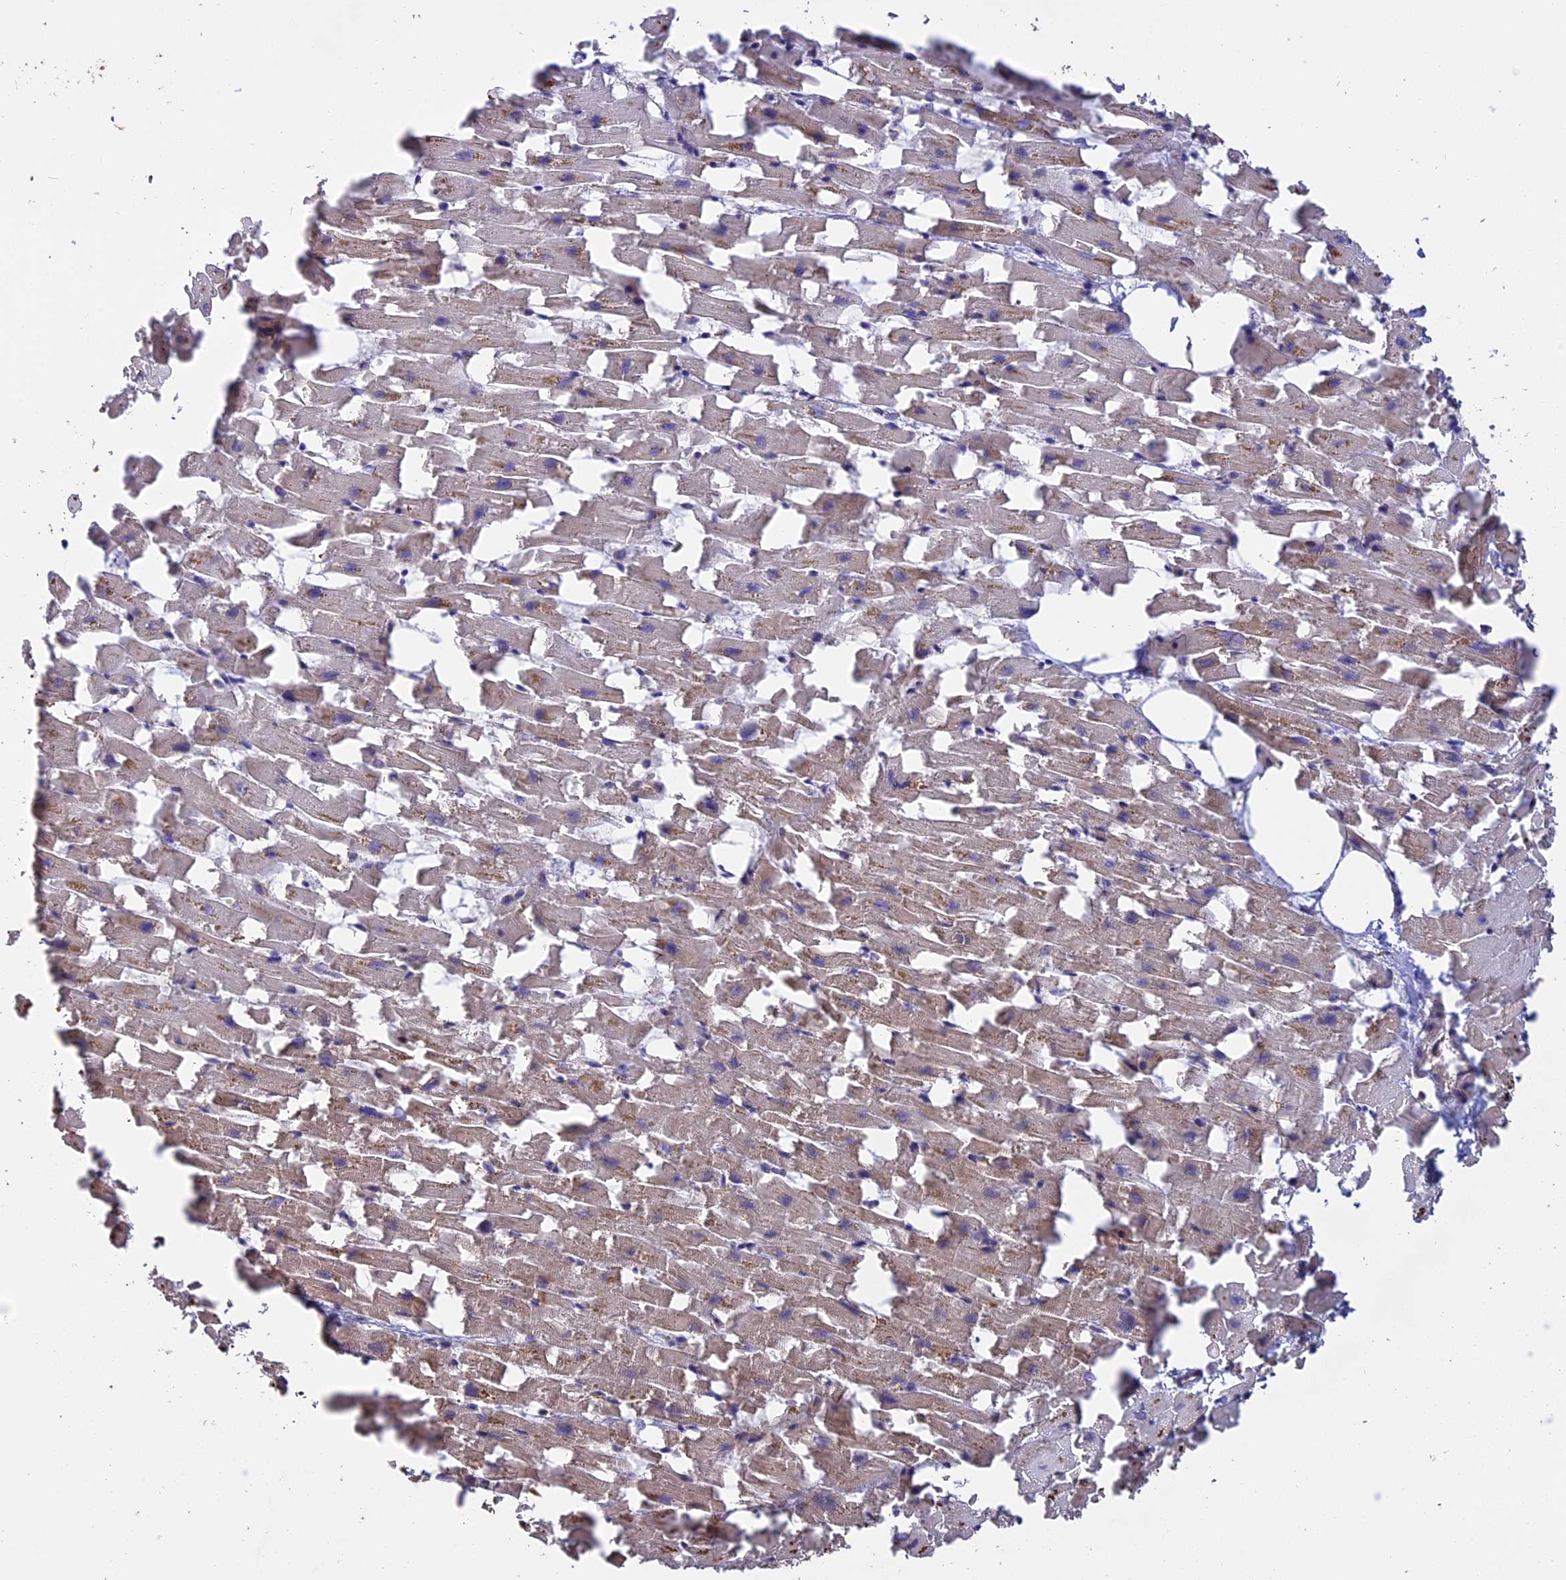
{"staining": {"intensity": "weak", "quantity": "25%-75%", "location": "cytoplasmic/membranous"}, "tissue": "heart muscle", "cell_type": "Cardiomyocytes", "image_type": "normal", "snomed": [{"axis": "morphology", "description": "Normal tissue, NOS"}, {"axis": "topography", "description": "Heart"}], "caption": "Unremarkable heart muscle was stained to show a protein in brown. There is low levels of weak cytoplasmic/membranous positivity in about 25%-75% of cardiomyocytes.", "gene": "RASAL1", "patient": {"sex": "female", "age": 64}}